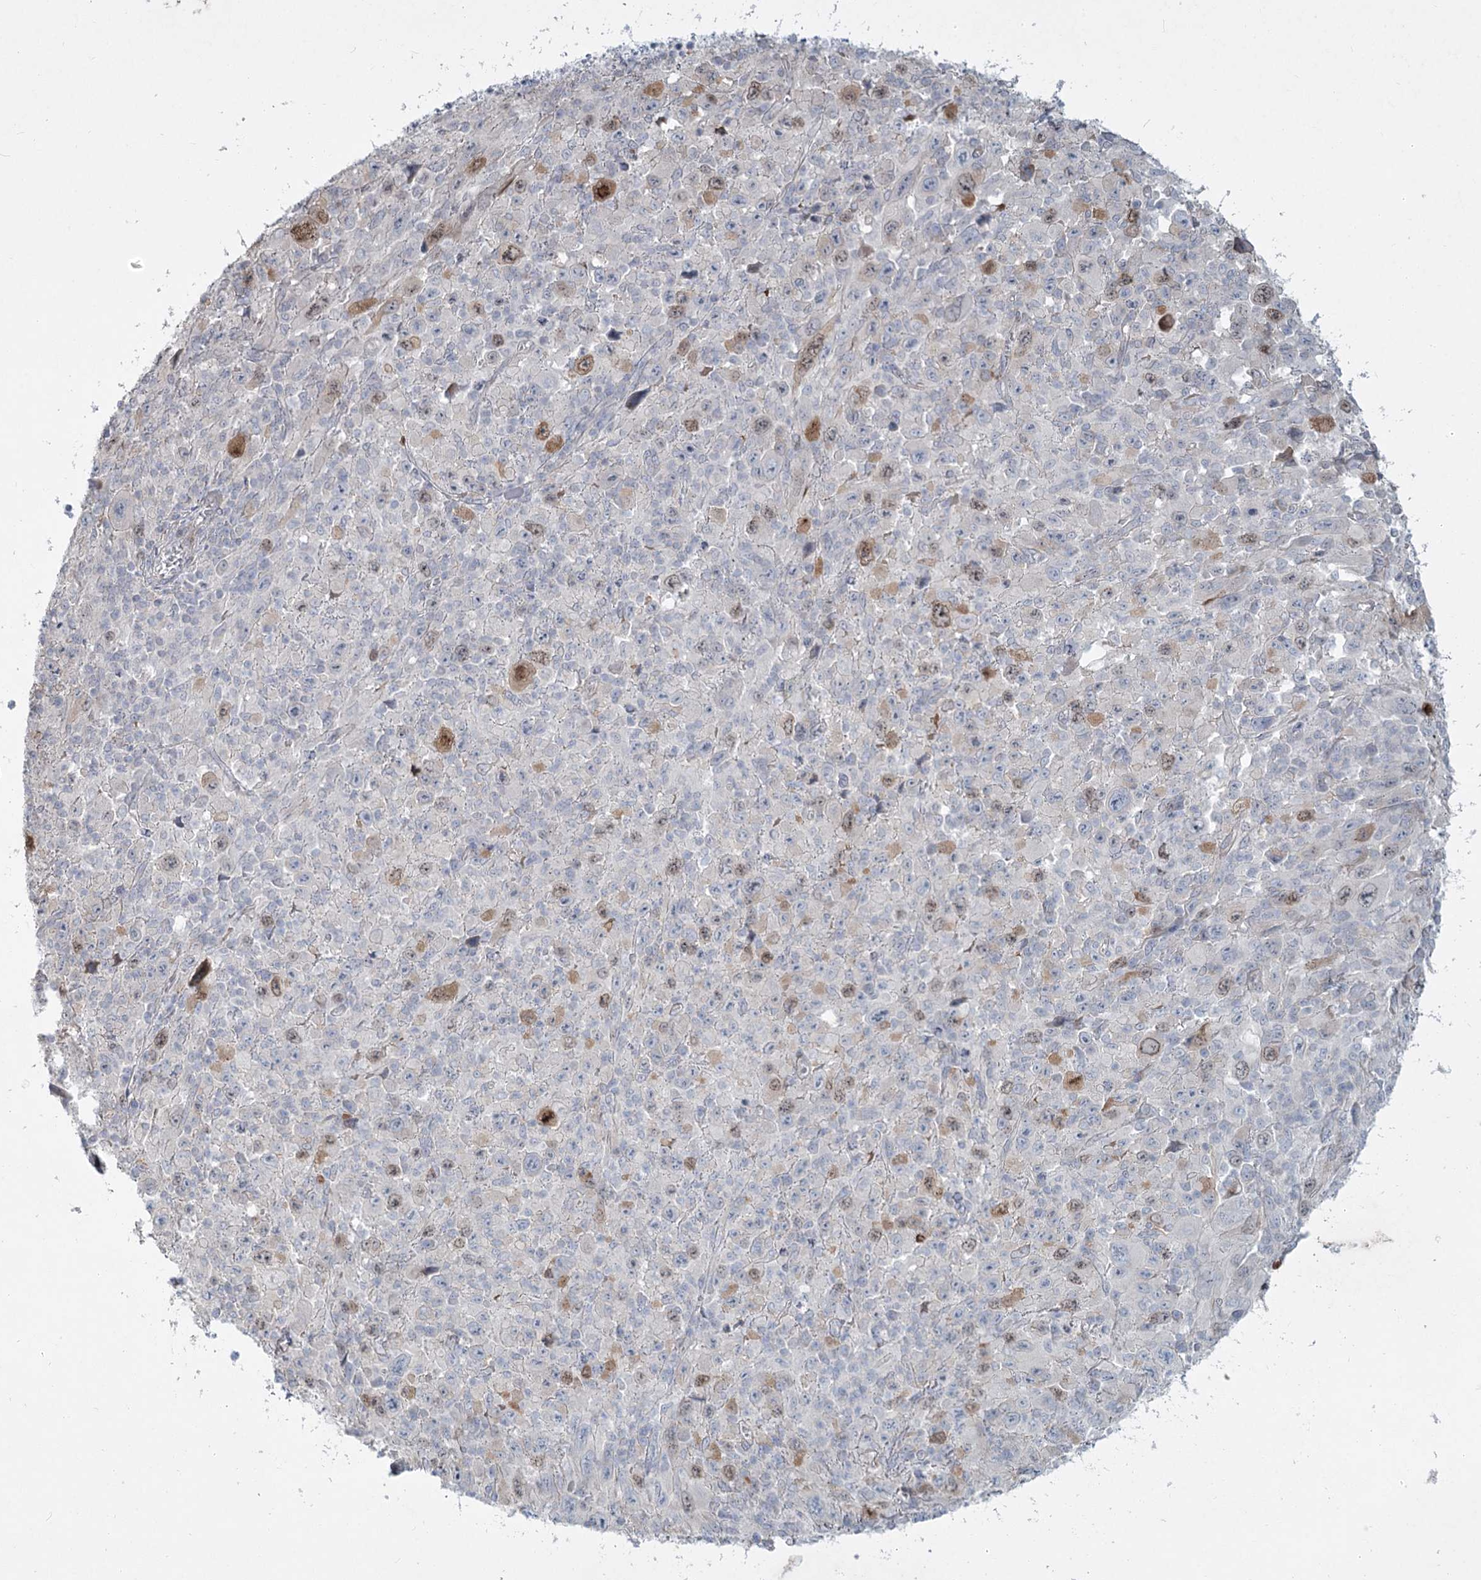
{"staining": {"intensity": "weak", "quantity": "<25%", "location": "nuclear"}, "tissue": "melanoma", "cell_type": "Tumor cells", "image_type": "cancer", "snomed": [{"axis": "morphology", "description": "Malignant melanoma, Metastatic site"}, {"axis": "topography", "description": "Skin"}], "caption": "This is a histopathology image of immunohistochemistry (IHC) staining of melanoma, which shows no expression in tumor cells.", "gene": "ABITRAM", "patient": {"sex": "female", "age": 56}}